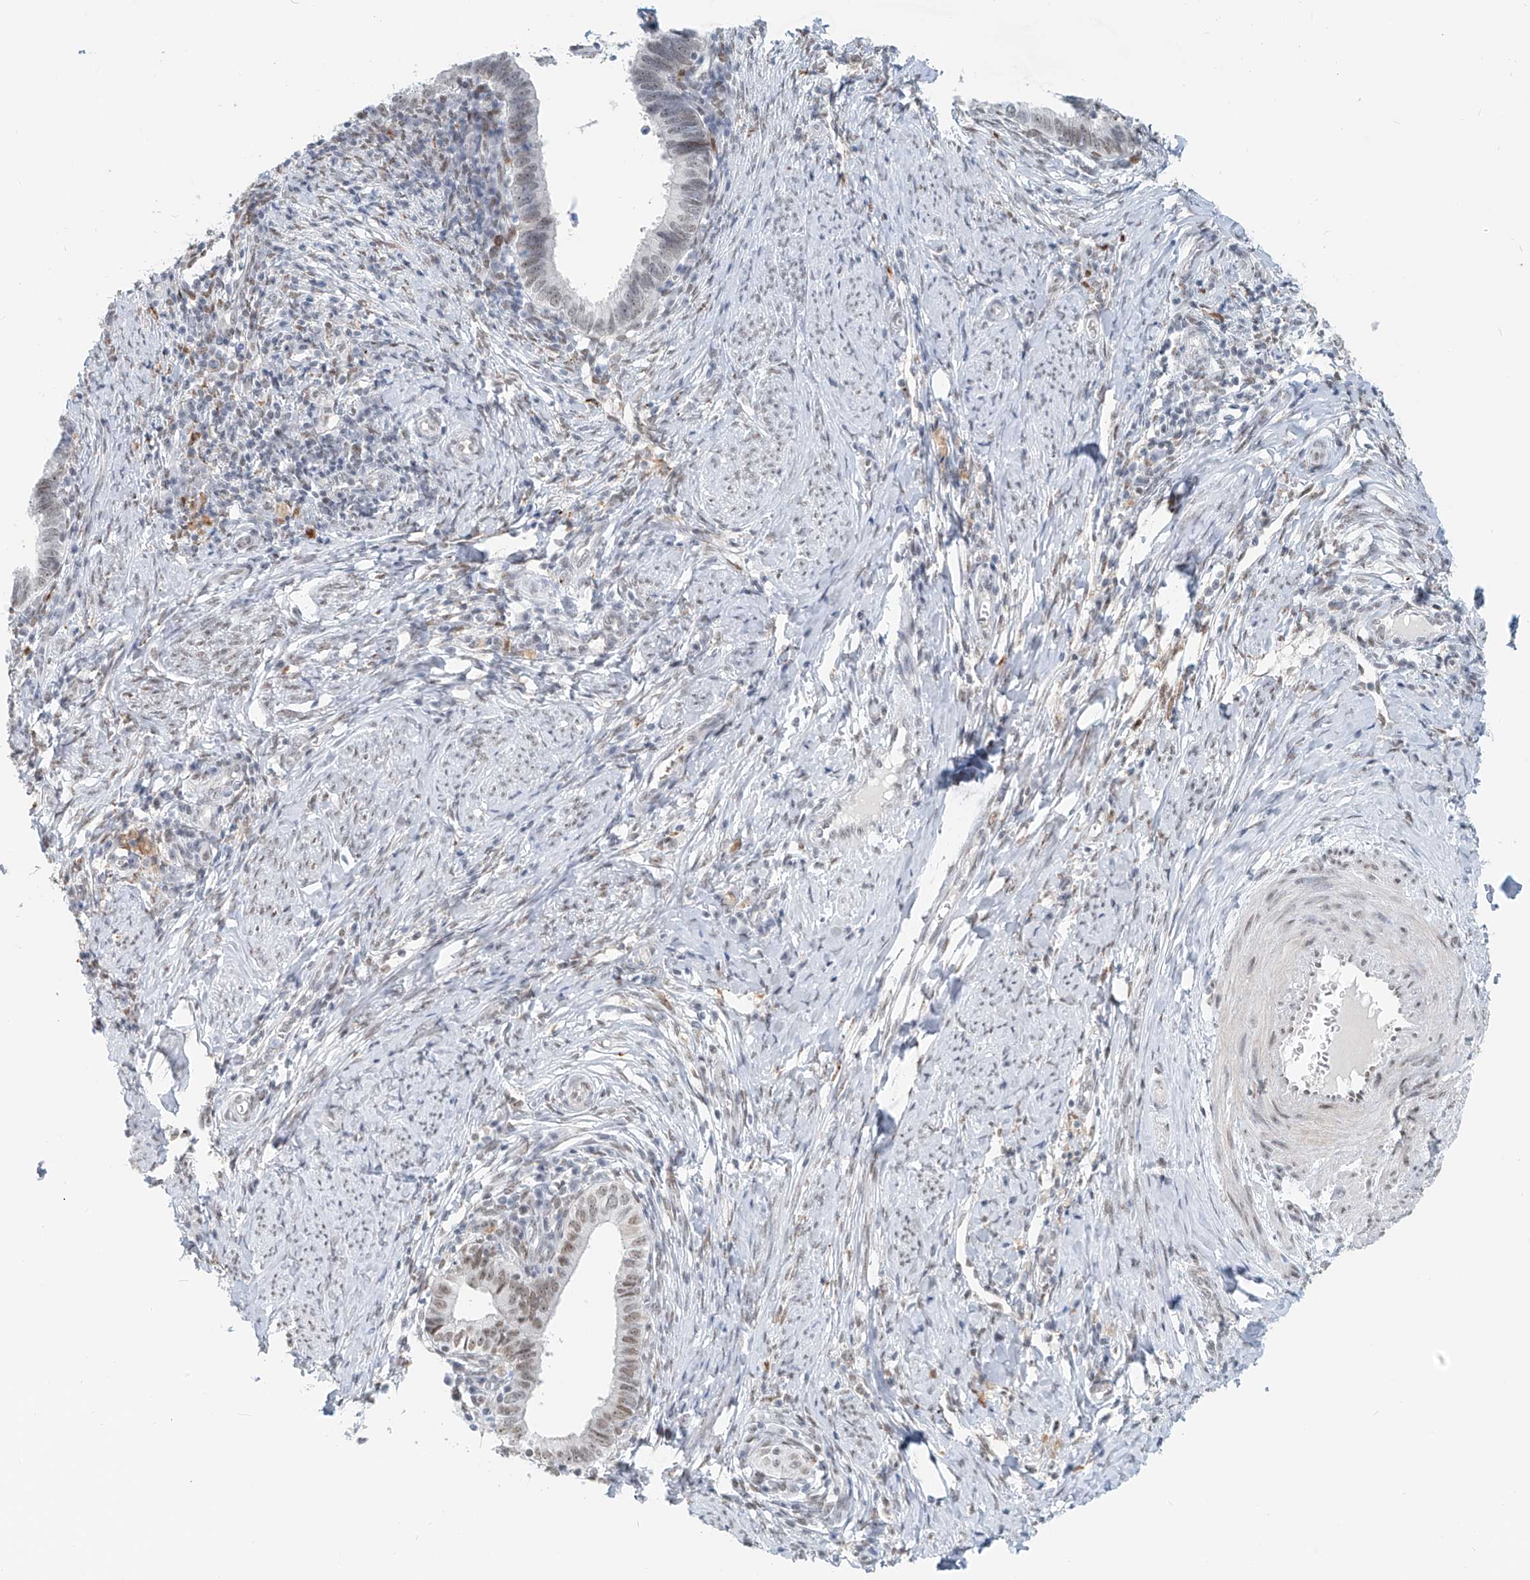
{"staining": {"intensity": "moderate", "quantity": "<25%", "location": "nuclear"}, "tissue": "cervical cancer", "cell_type": "Tumor cells", "image_type": "cancer", "snomed": [{"axis": "morphology", "description": "Adenocarcinoma, NOS"}, {"axis": "topography", "description": "Cervix"}], "caption": "Cervical adenocarcinoma stained with a protein marker exhibits moderate staining in tumor cells.", "gene": "SASH1", "patient": {"sex": "female", "age": 36}}